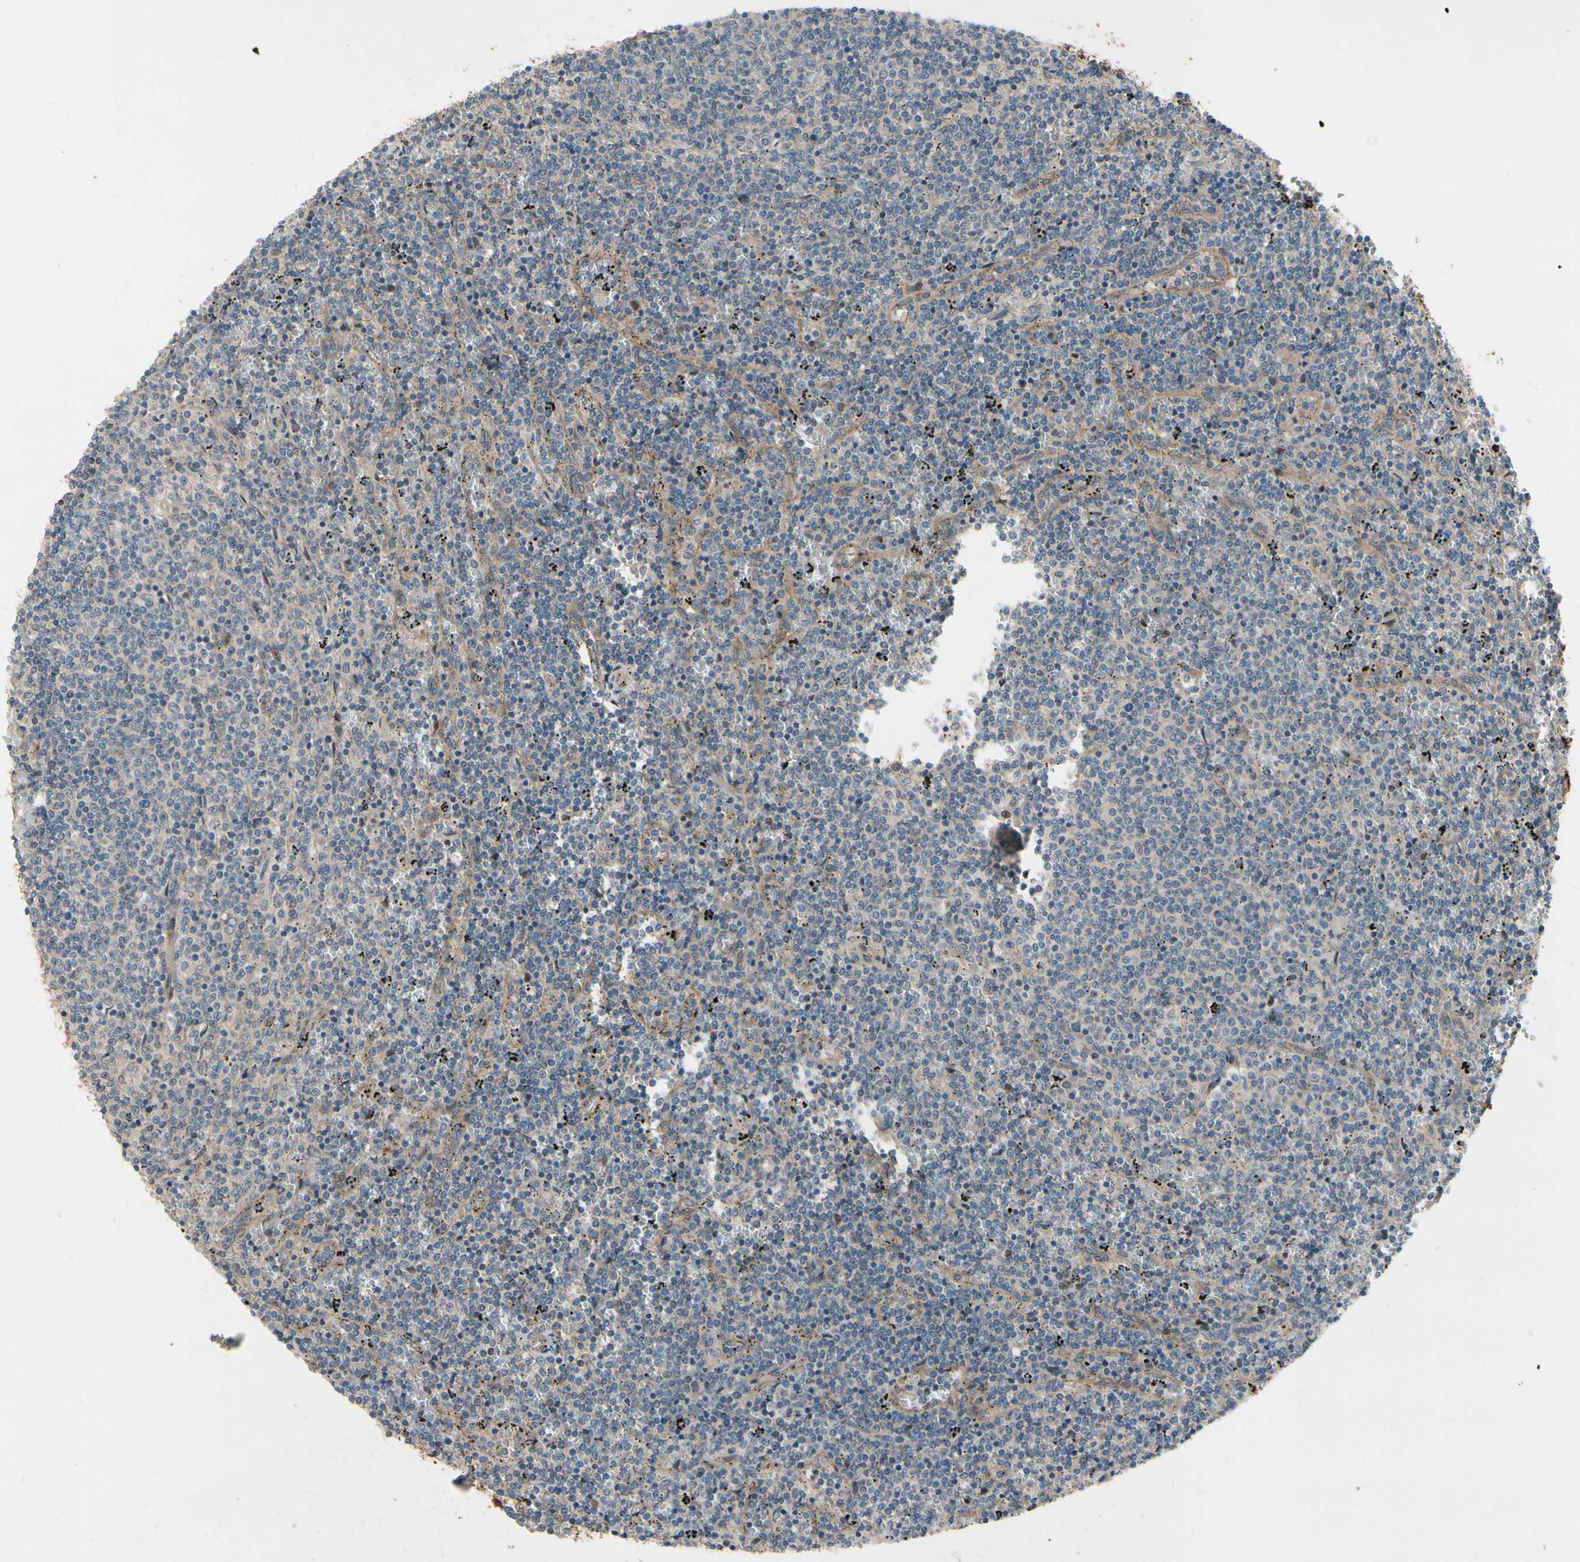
{"staining": {"intensity": "negative", "quantity": "none", "location": "none"}, "tissue": "lymphoma", "cell_type": "Tumor cells", "image_type": "cancer", "snomed": [{"axis": "morphology", "description": "Malignant lymphoma, non-Hodgkin's type, Low grade"}, {"axis": "topography", "description": "Spleen"}], "caption": "The IHC histopathology image has no significant expression in tumor cells of low-grade malignant lymphoma, non-Hodgkin's type tissue. Nuclei are stained in blue.", "gene": "ICAM5", "patient": {"sex": "female", "age": 50}}